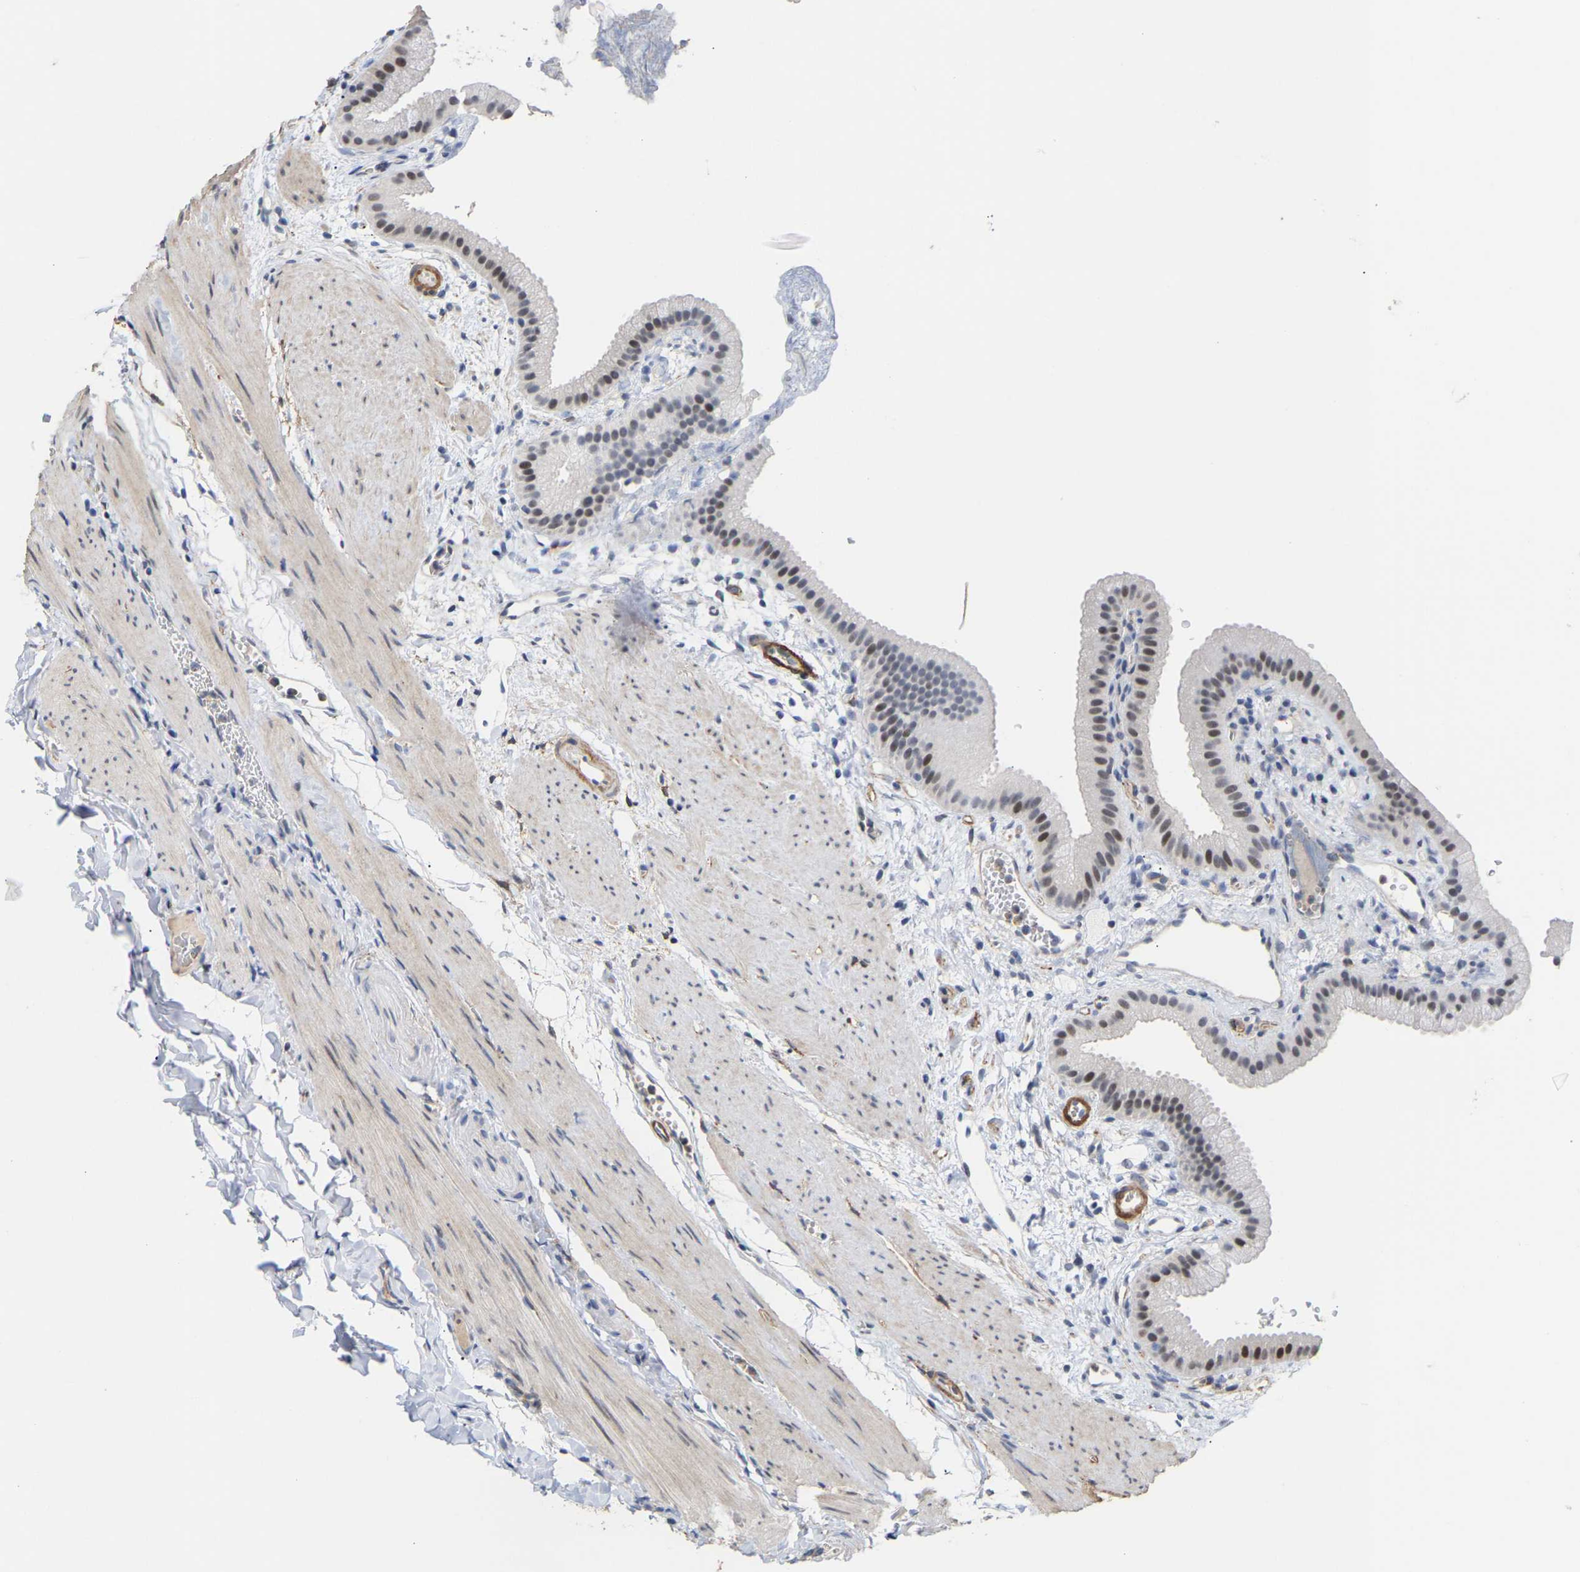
{"staining": {"intensity": "moderate", "quantity": "<25%", "location": "nuclear"}, "tissue": "gallbladder", "cell_type": "Glandular cells", "image_type": "normal", "snomed": [{"axis": "morphology", "description": "Normal tissue, NOS"}, {"axis": "topography", "description": "Gallbladder"}], "caption": "Immunohistochemistry (IHC) (DAB (3,3'-diaminobenzidine)) staining of normal human gallbladder reveals moderate nuclear protein staining in about <25% of glandular cells.", "gene": "AMPH", "patient": {"sex": "female", "age": 64}}